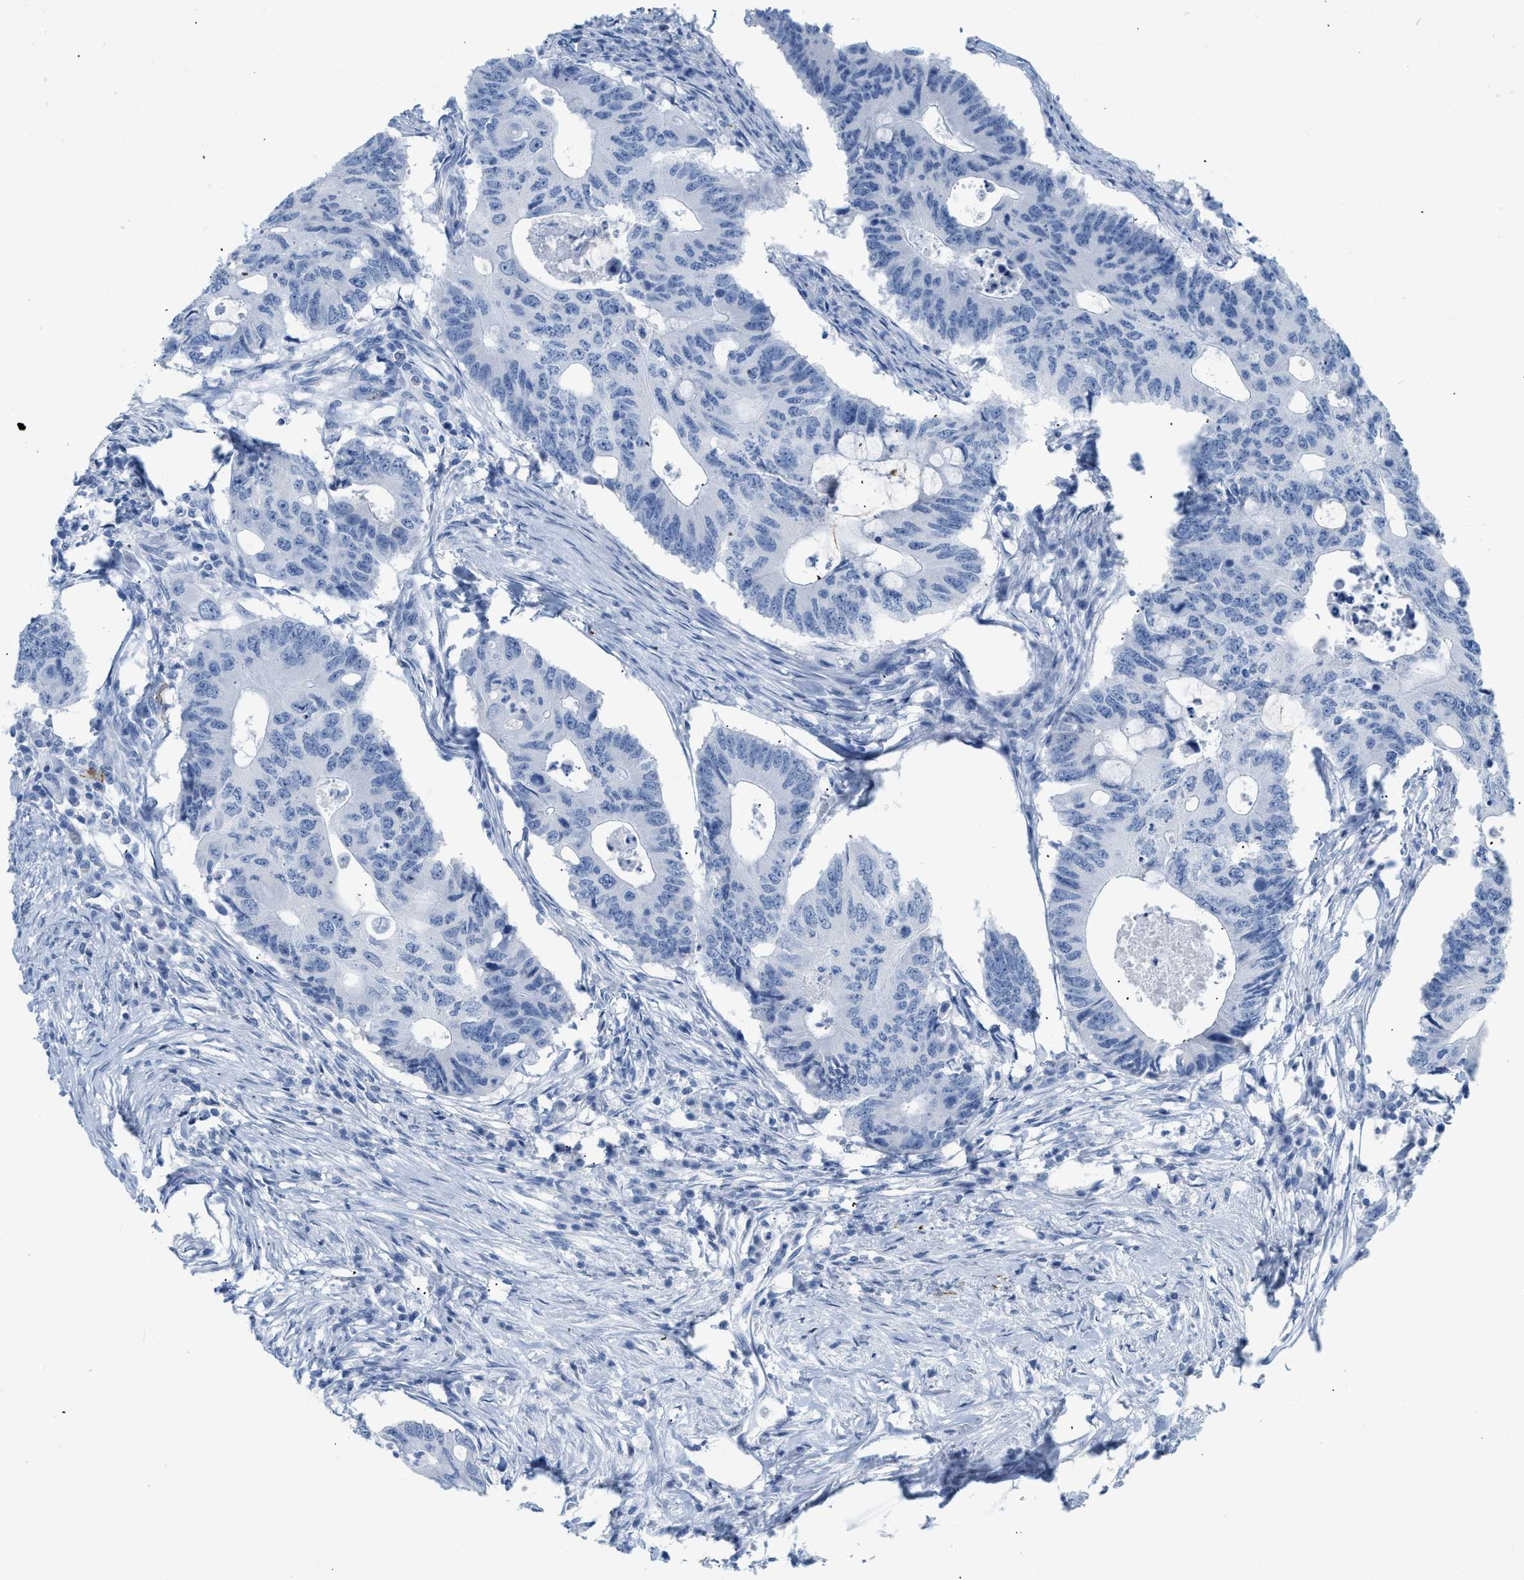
{"staining": {"intensity": "negative", "quantity": "none", "location": "none"}, "tissue": "colorectal cancer", "cell_type": "Tumor cells", "image_type": "cancer", "snomed": [{"axis": "morphology", "description": "Adenocarcinoma, NOS"}, {"axis": "topography", "description": "Colon"}], "caption": "Immunohistochemistry (IHC) of human colorectal cancer (adenocarcinoma) exhibits no expression in tumor cells.", "gene": "DES", "patient": {"sex": "male", "age": 71}}